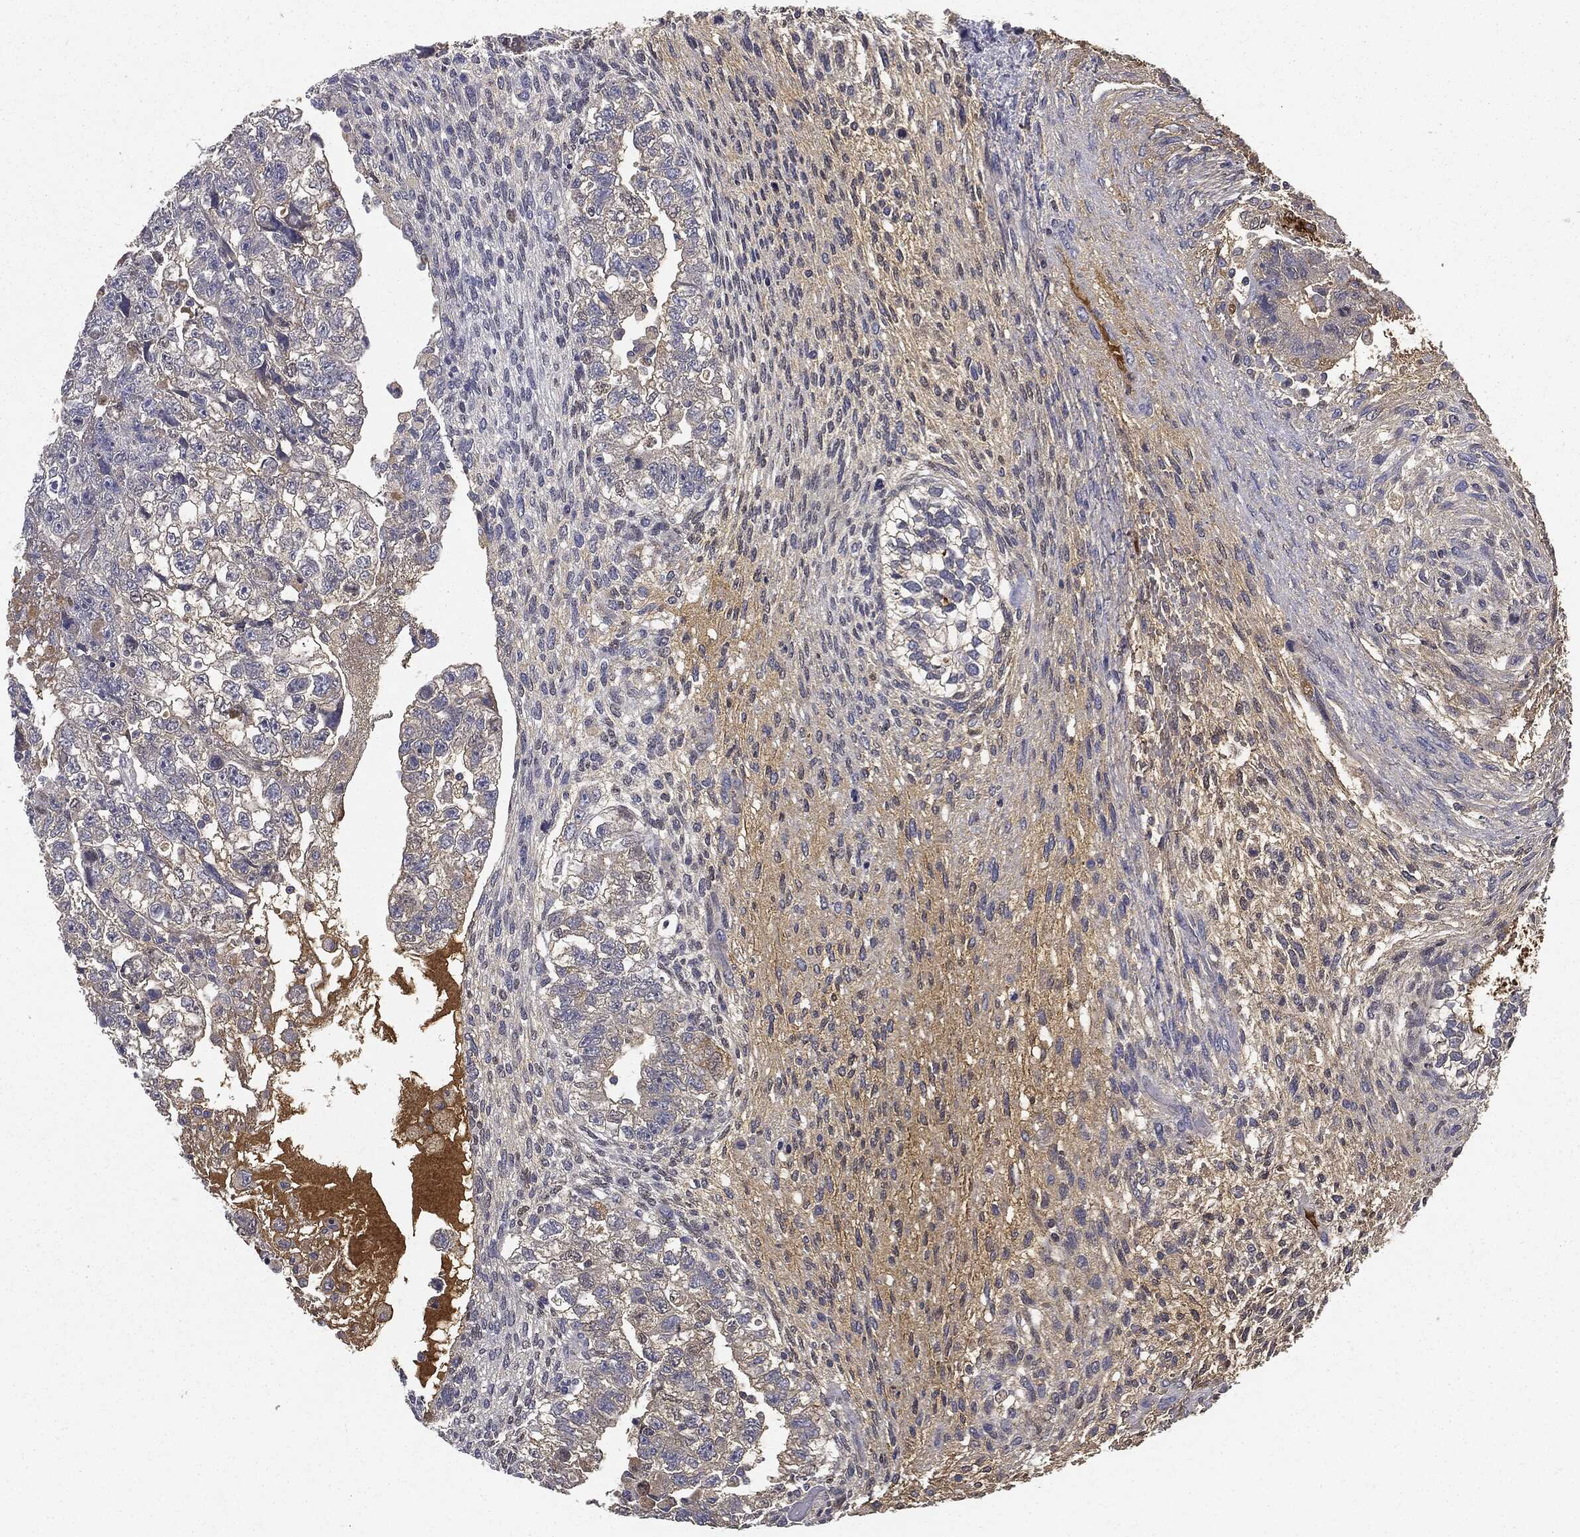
{"staining": {"intensity": "negative", "quantity": "none", "location": "none"}, "tissue": "testis cancer", "cell_type": "Tumor cells", "image_type": "cancer", "snomed": [{"axis": "morphology", "description": "Normal tissue, NOS"}, {"axis": "morphology", "description": "Carcinoma, Embryonal, NOS"}, {"axis": "topography", "description": "Testis"}], "caption": "Tumor cells show no significant staining in testis cancer (embryonal carcinoma).", "gene": "AFP", "patient": {"sex": "male", "age": 36}}